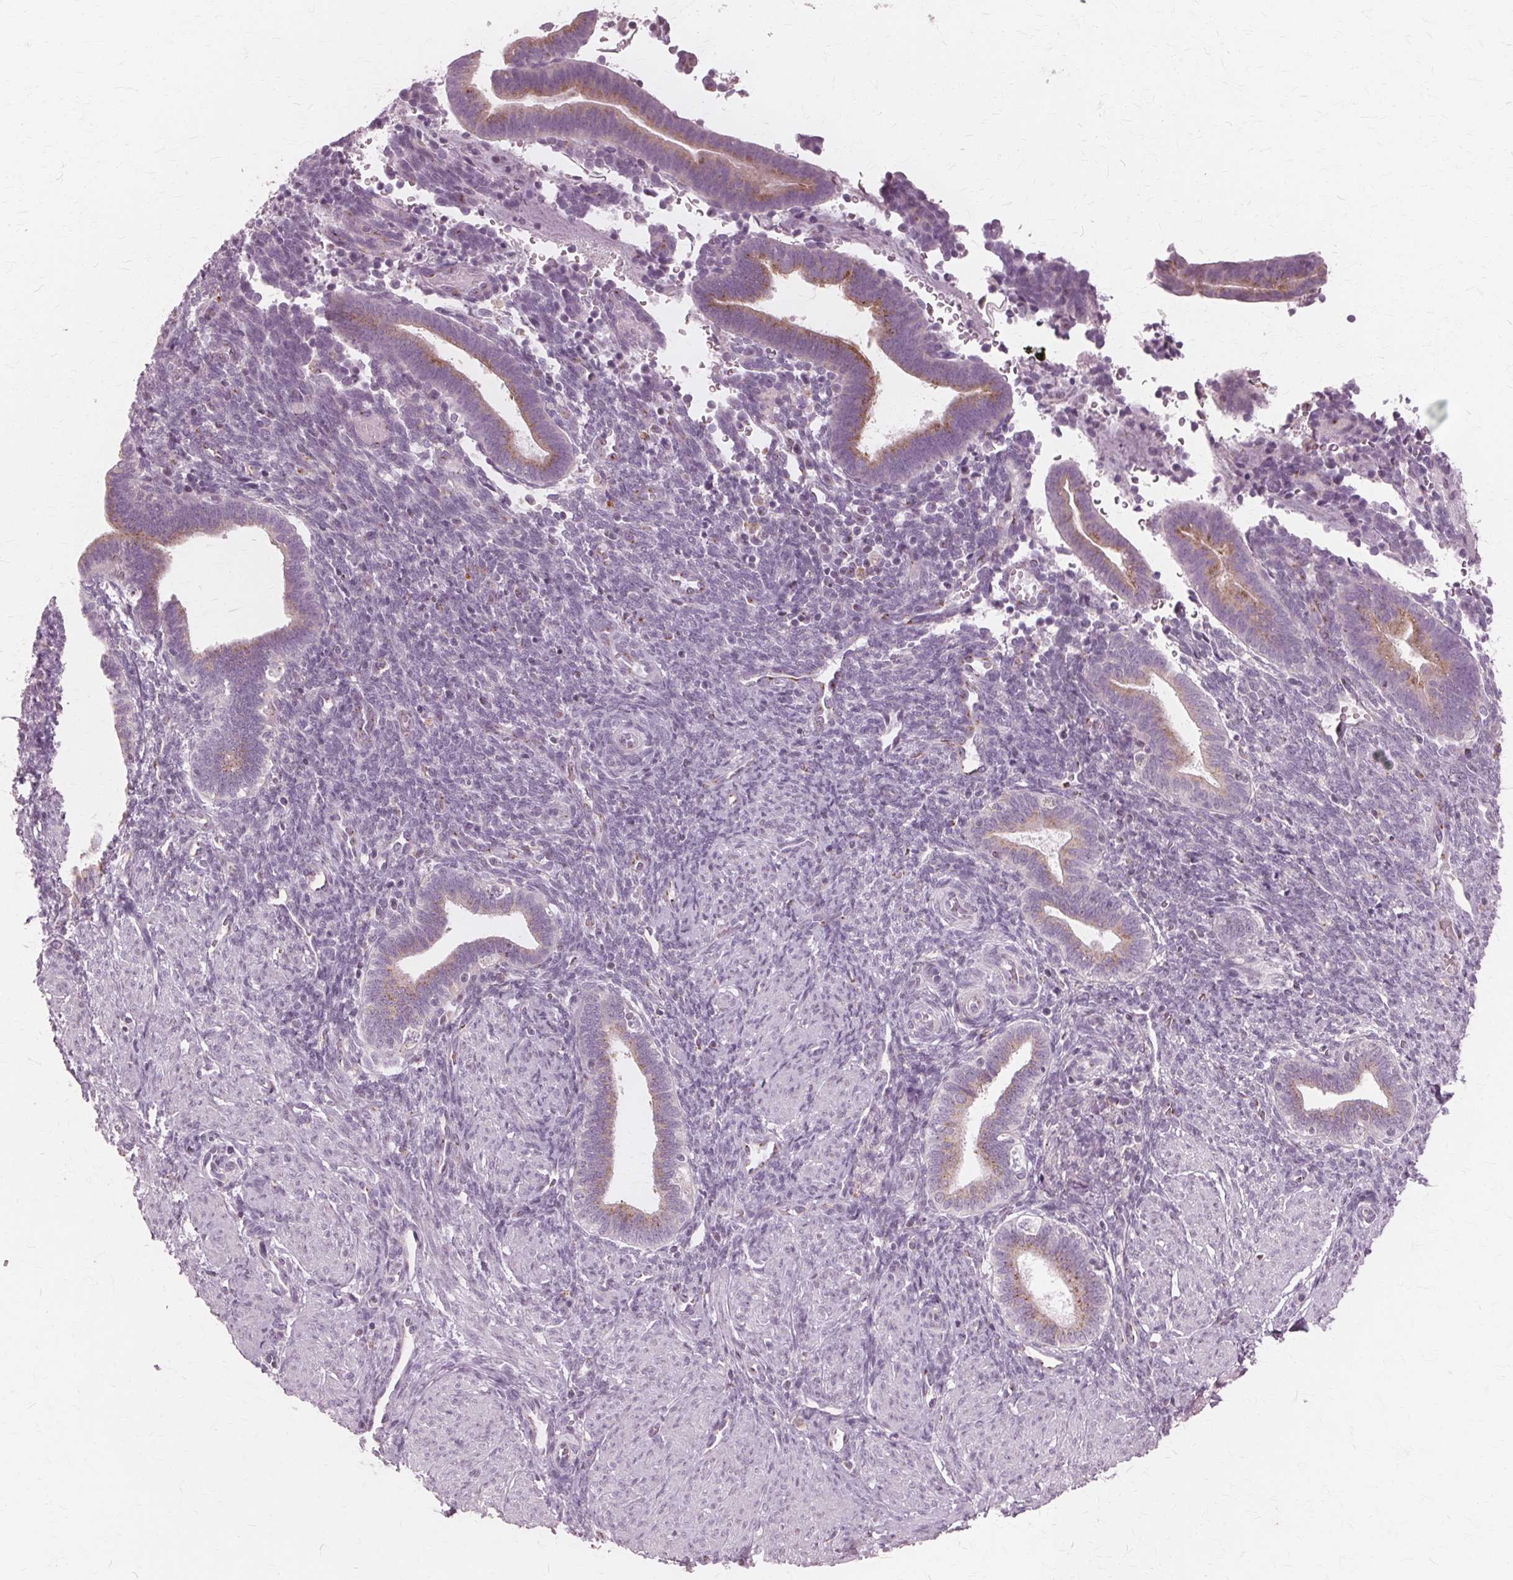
{"staining": {"intensity": "negative", "quantity": "none", "location": "none"}, "tissue": "endometrium", "cell_type": "Cells in endometrial stroma", "image_type": "normal", "snomed": [{"axis": "morphology", "description": "Normal tissue, NOS"}, {"axis": "topography", "description": "Endometrium"}], "caption": "High magnification brightfield microscopy of normal endometrium stained with DAB (brown) and counterstained with hematoxylin (blue): cells in endometrial stroma show no significant expression.", "gene": "DNASE2", "patient": {"sex": "female", "age": 34}}